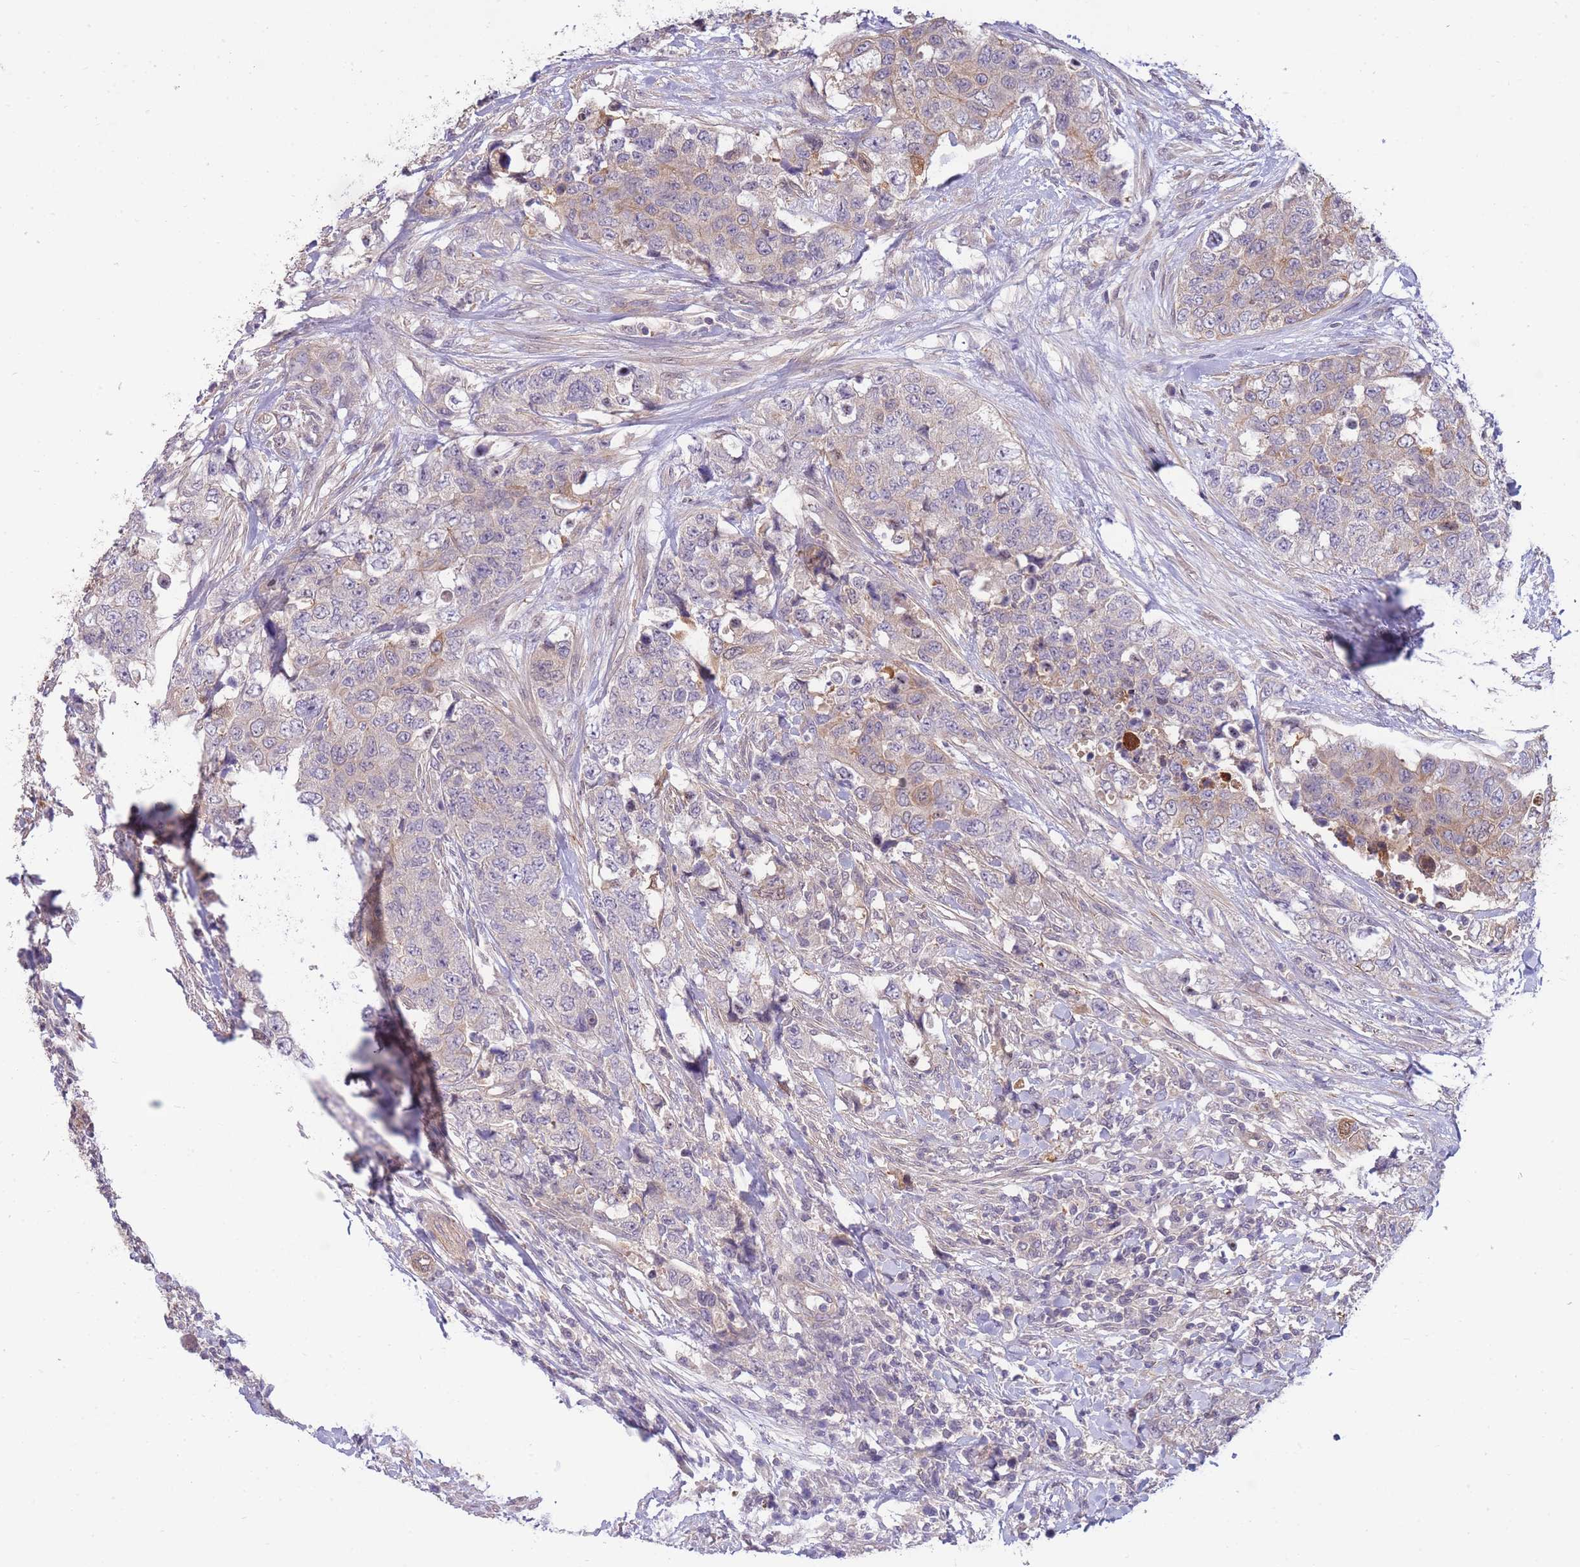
{"staining": {"intensity": "weak", "quantity": "<25%", "location": "cytoplasmic/membranous"}, "tissue": "urothelial cancer", "cell_type": "Tumor cells", "image_type": "cancer", "snomed": [{"axis": "morphology", "description": "Urothelial carcinoma, High grade"}, {"axis": "topography", "description": "Urinary bladder"}], "caption": "Histopathology image shows no protein positivity in tumor cells of urothelial carcinoma (high-grade) tissue.", "gene": "SMC6", "patient": {"sex": "female", "age": 78}}